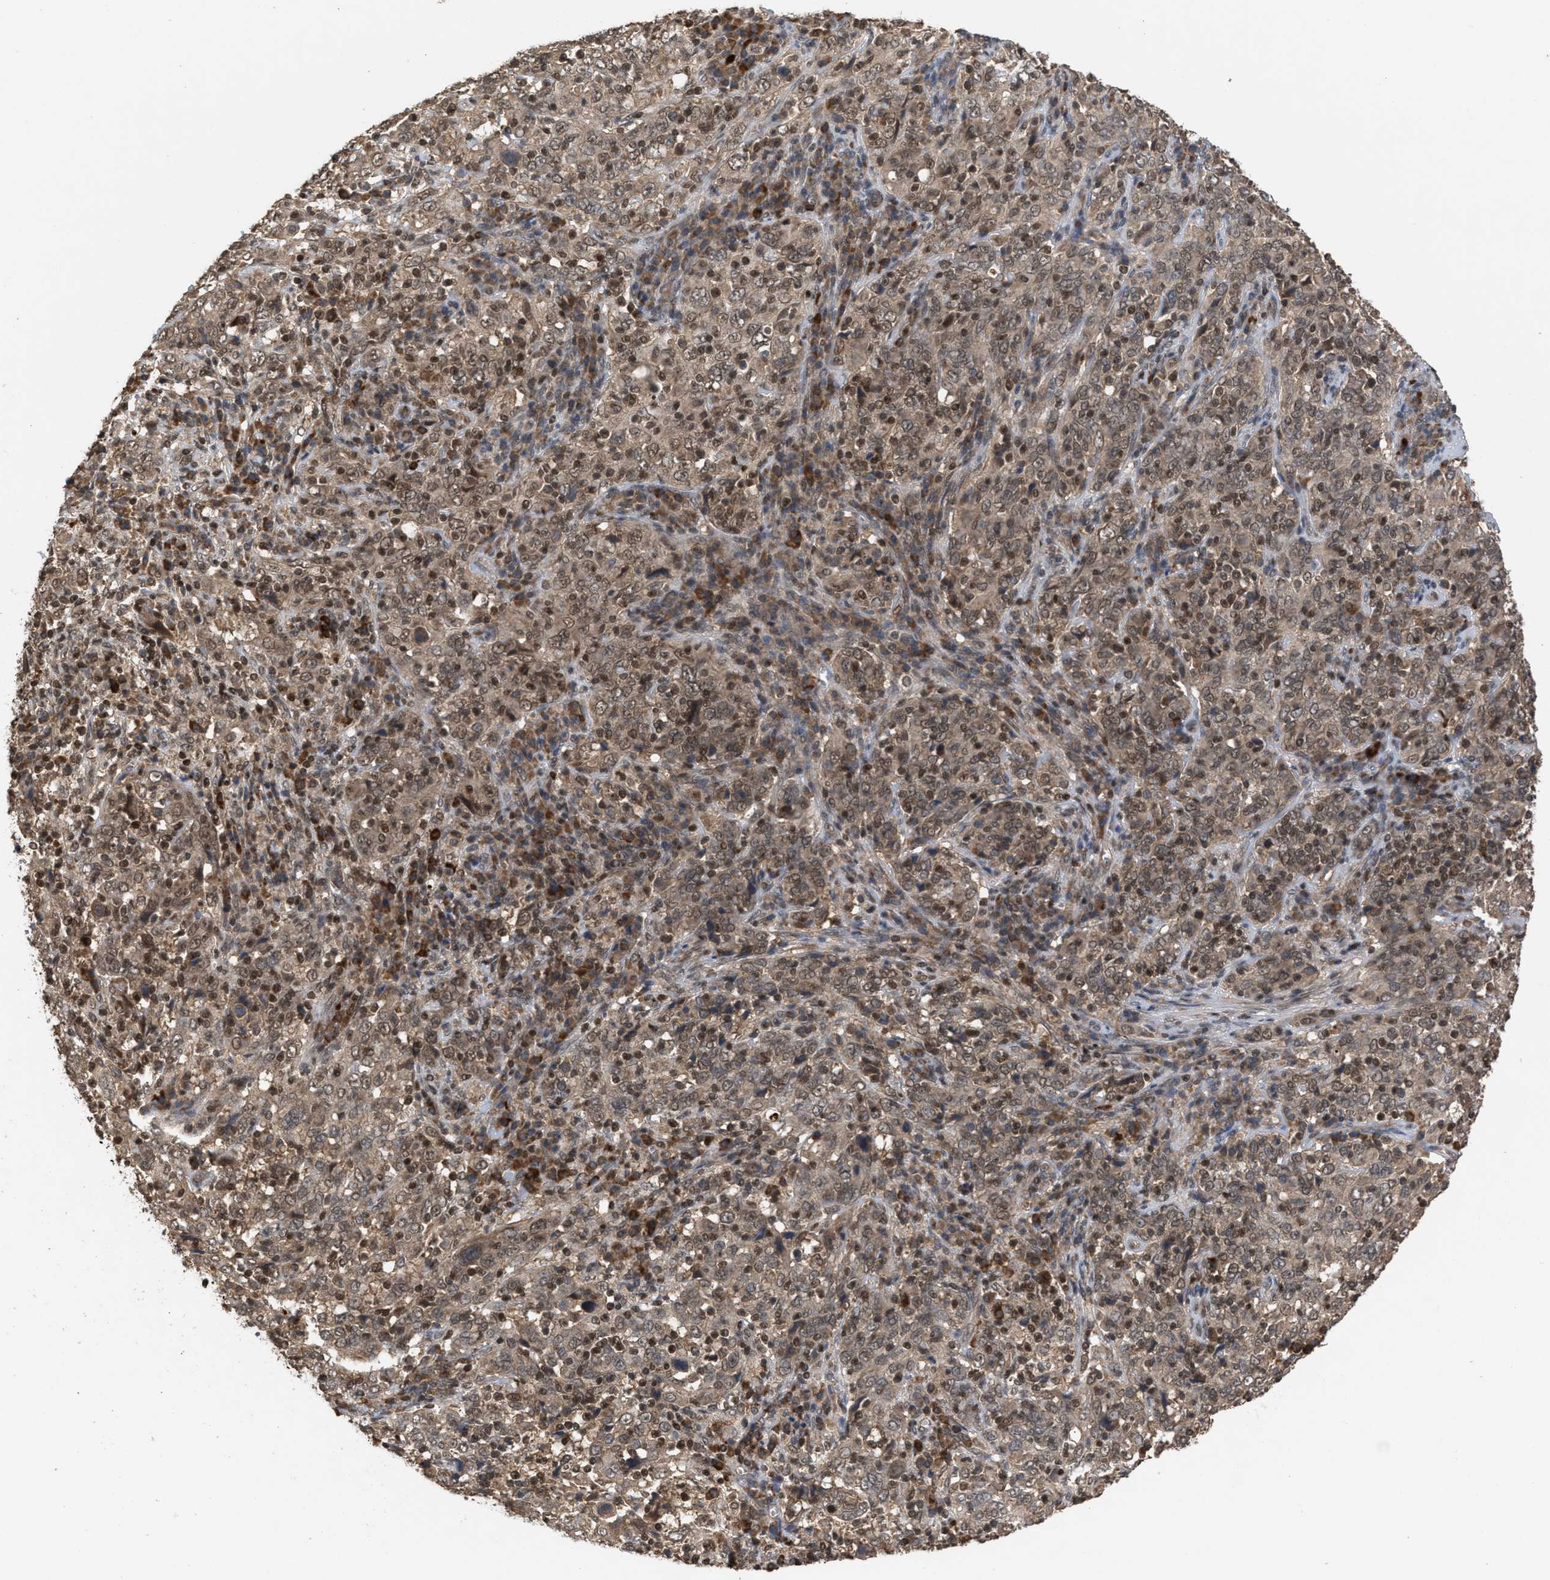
{"staining": {"intensity": "weak", "quantity": ">75%", "location": "cytoplasmic/membranous,nuclear"}, "tissue": "cervical cancer", "cell_type": "Tumor cells", "image_type": "cancer", "snomed": [{"axis": "morphology", "description": "Squamous cell carcinoma, NOS"}, {"axis": "topography", "description": "Cervix"}], "caption": "Tumor cells demonstrate low levels of weak cytoplasmic/membranous and nuclear expression in about >75% of cells in human squamous cell carcinoma (cervical).", "gene": "C9orf78", "patient": {"sex": "female", "age": 46}}